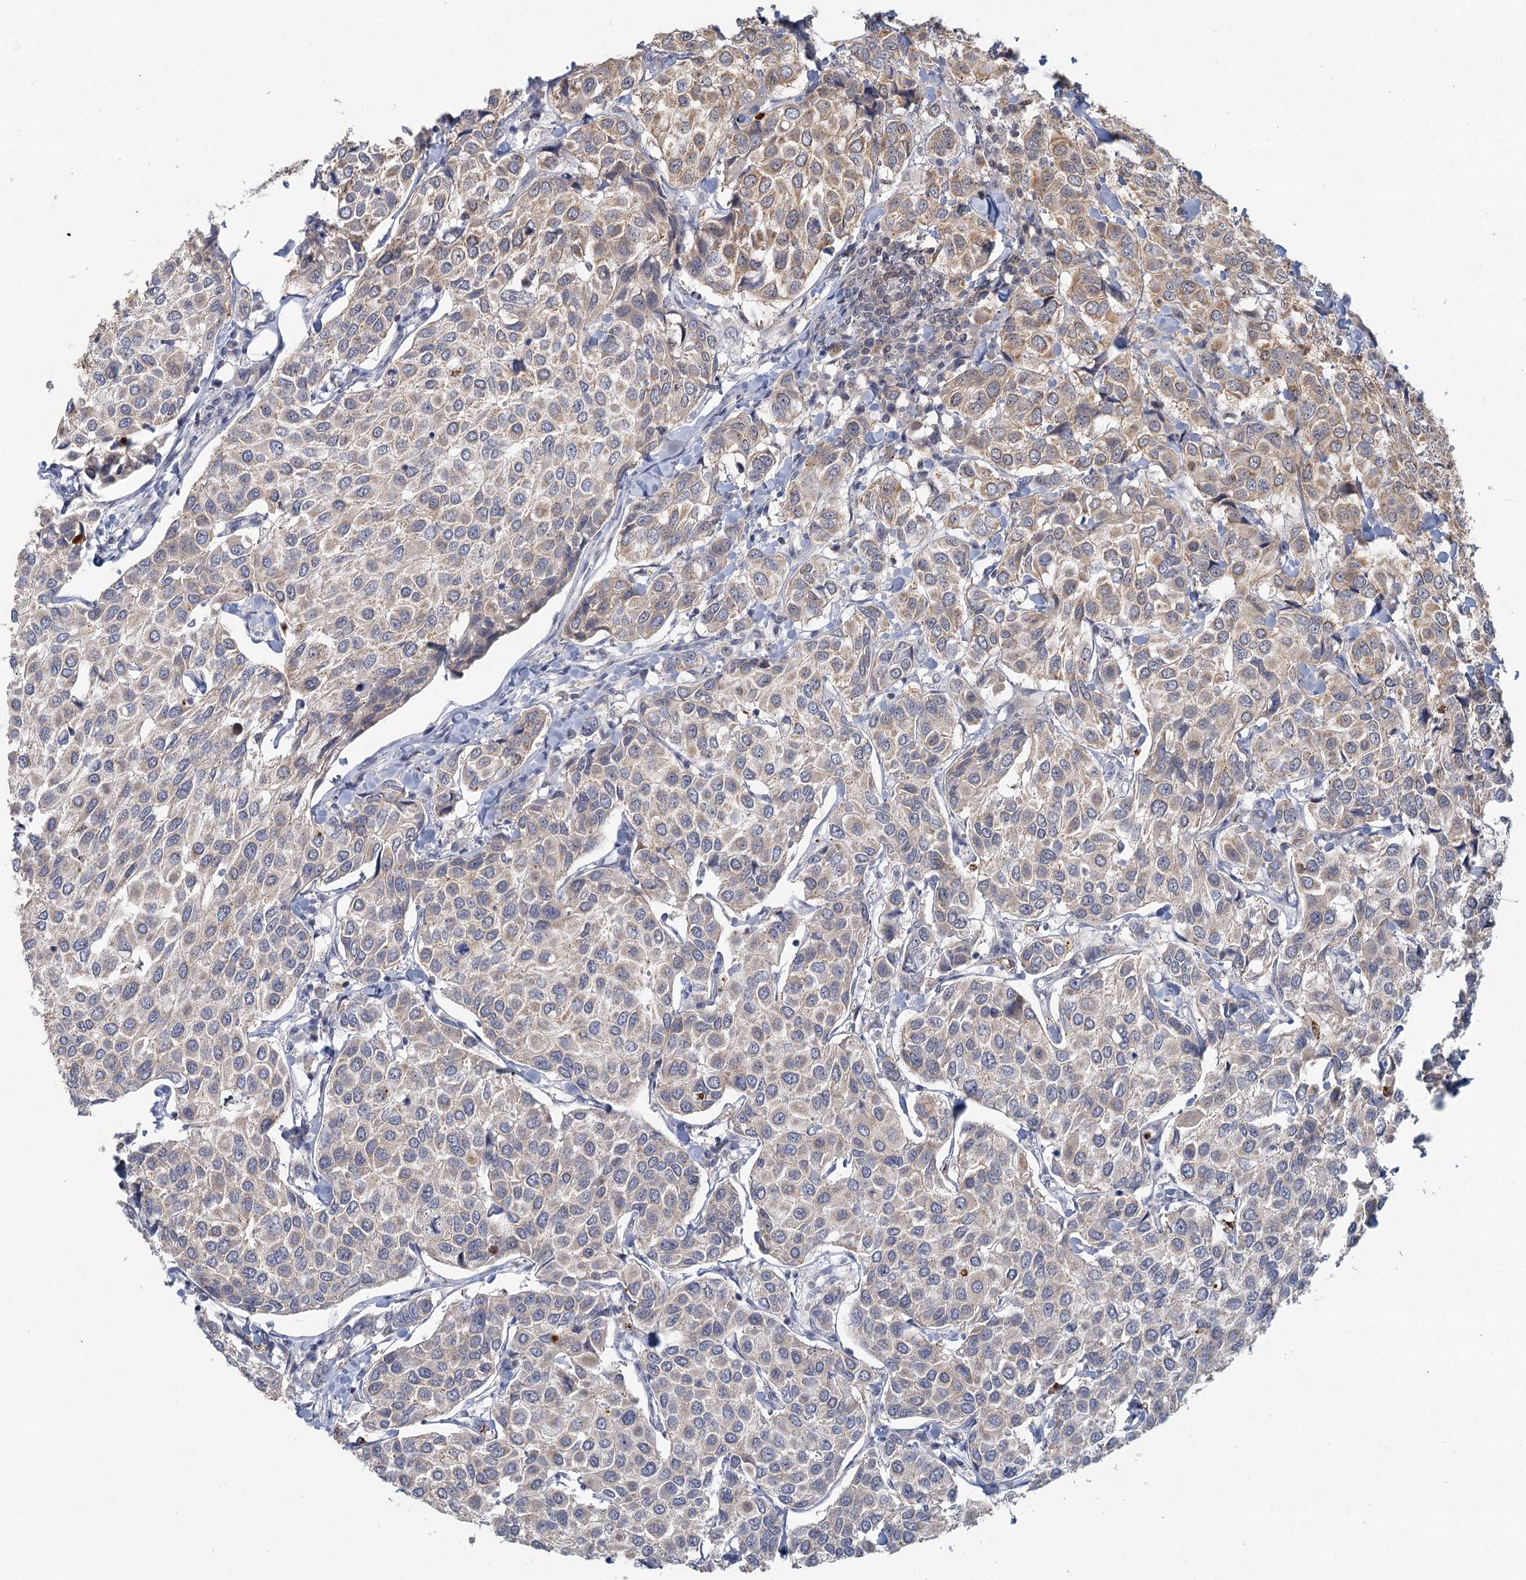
{"staining": {"intensity": "weak", "quantity": "25%-75%", "location": "cytoplasmic/membranous"}, "tissue": "breast cancer", "cell_type": "Tumor cells", "image_type": "cancer", "snomed": [{"axis": "morphology", "description": "Duct carcinoma"}, {"axis": "topography", "description": "Breast"}], "caption": "Intraductal carcinoma (breast) tissue shows weak cytoplasmic/membranous positivity in about 25%-75% of tumor cells, visualized by immunohistochemistry.", "gene": "GPATCH11", "patient": {"sex": "female", "age": 55}}